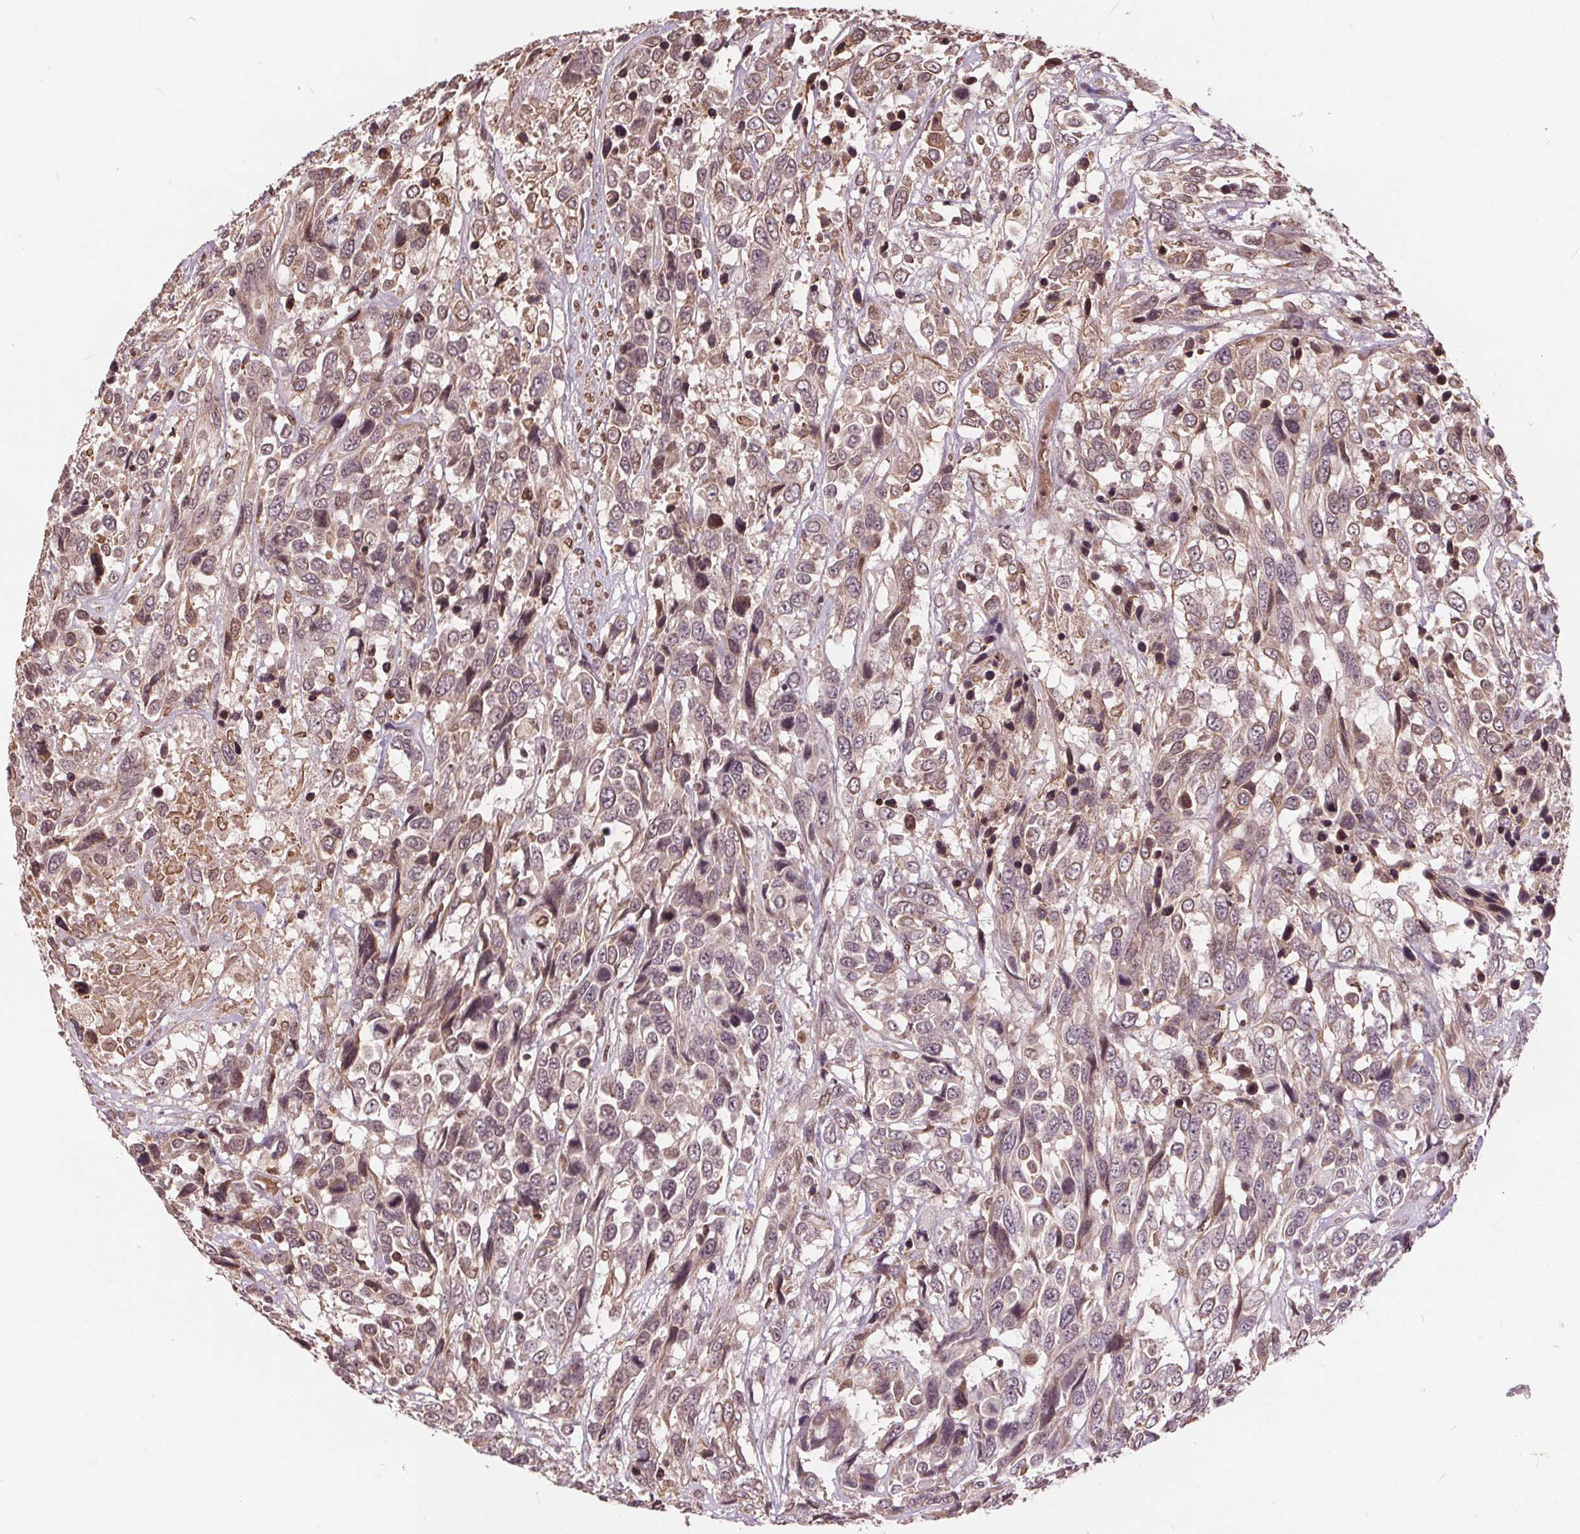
{"staining": {"intensity": "moderate", "quantity": "<25%", "location": "nuclear"}, "tissue": "urothelial cancer", "cell_type": "Tumor cells", "image_type": "cancer", "snomed": [{"axis": "morphology", "description": "Urothelial carcinoma, High grade"}, {"axis": "topography", "description": "Urinary bladder"}], "caption": "DAB immunohistochemical staining of human urothelial carcinoma (high-grade) demonstrates moderate nuclear protein positivity in approximately <25% of tumor cells. (Stains: DAB in brown, nuclei in blue, Microscopy: brightfield microscopy at high magnification).", "gene": "HIF1AN", "patient": {"sex": "female", "age": 70}}